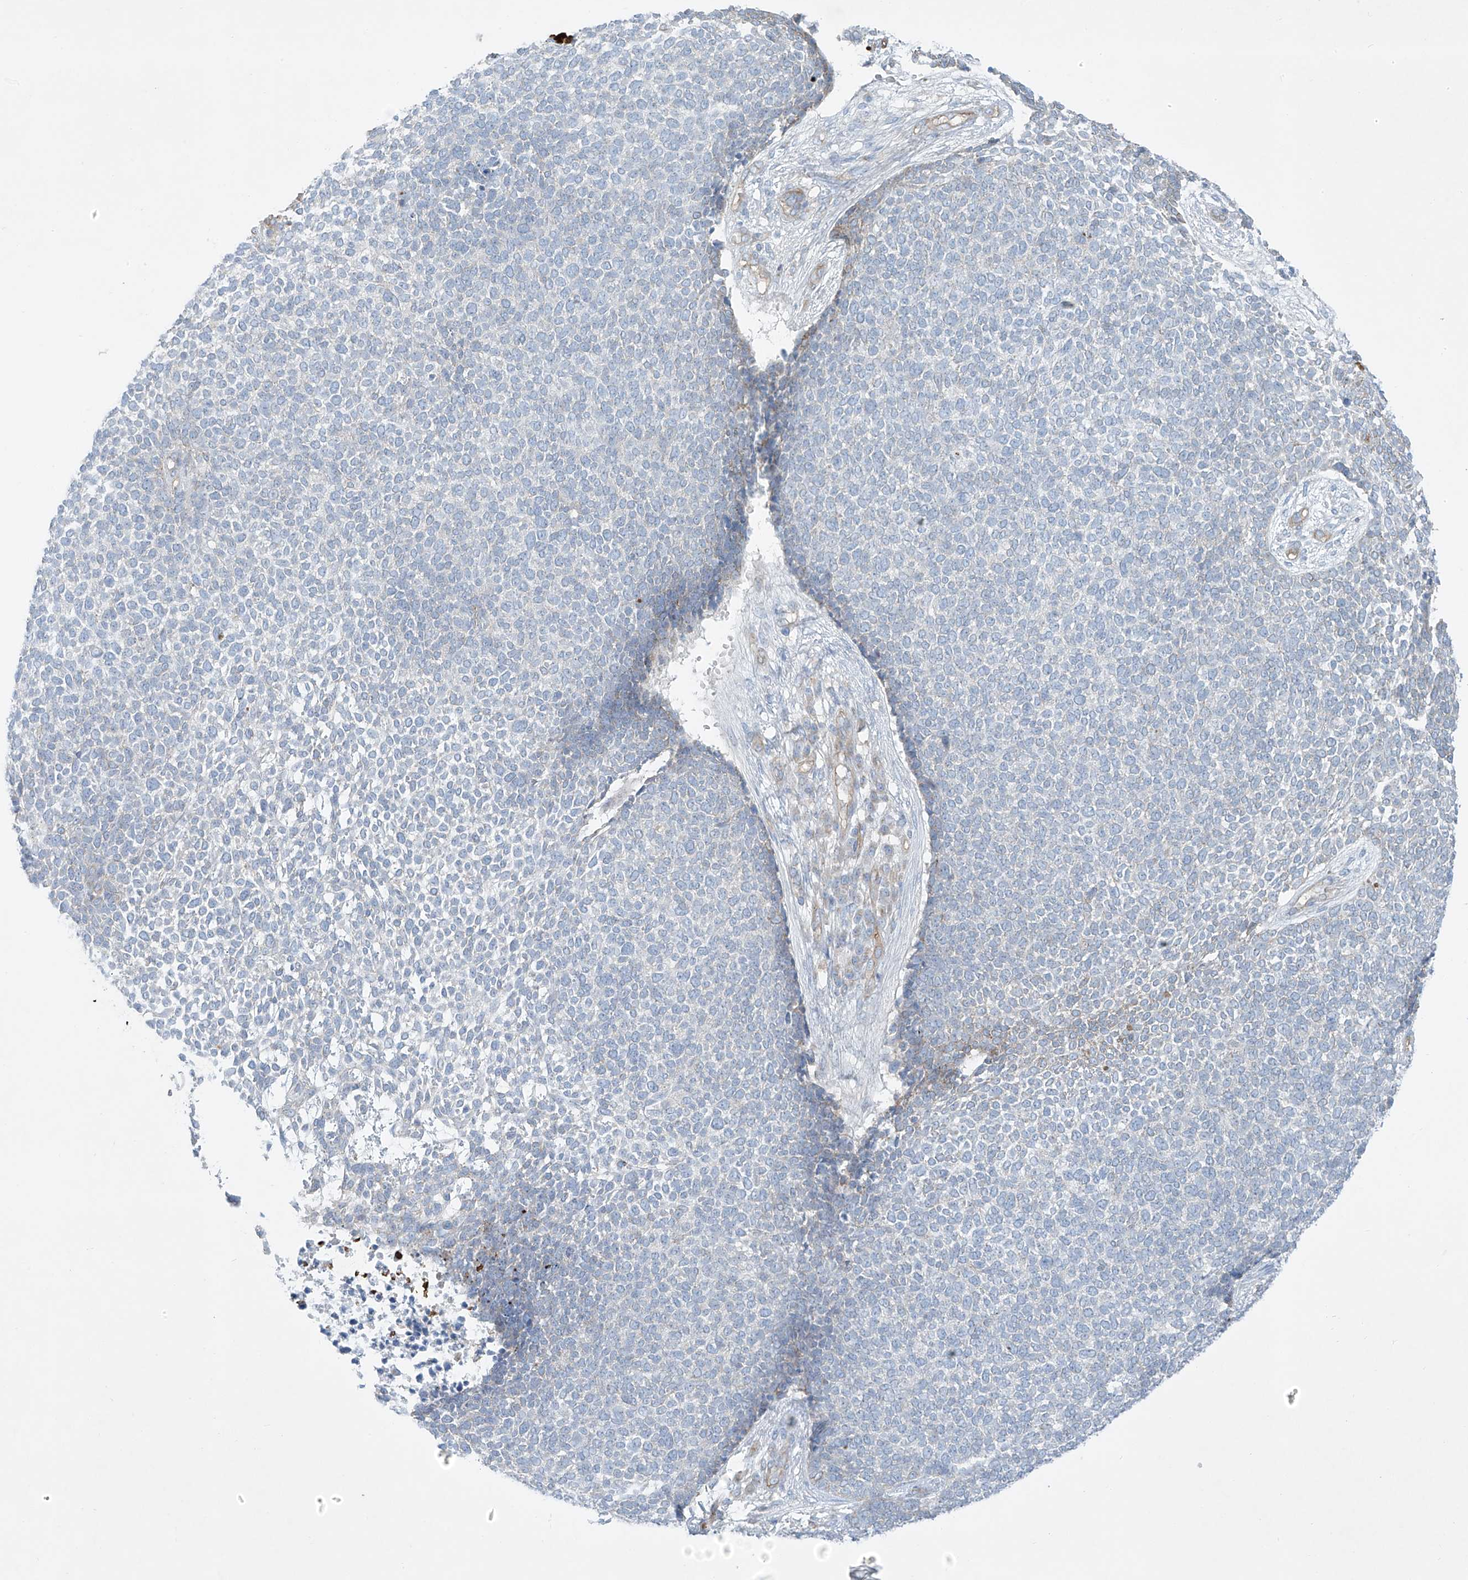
{"staining": {"intensity": "negative", "quantity": "none", "location": "none"}, "tissue": "skin cancer", "cell_type": "Tumor cells", "image_type": "cancer", "snomed": [{"axis": "morphology", "description": "Basal cell carcinoma"}, {"axis": "topography", "description": "Skin"}], "caption": "Basal cell carcinoma (skin) was stained to show a protein in brown. There is no significant positivity in tumor cells.", "gene": "VAMP5", "patient": {"sex": "female", "age": 84}}